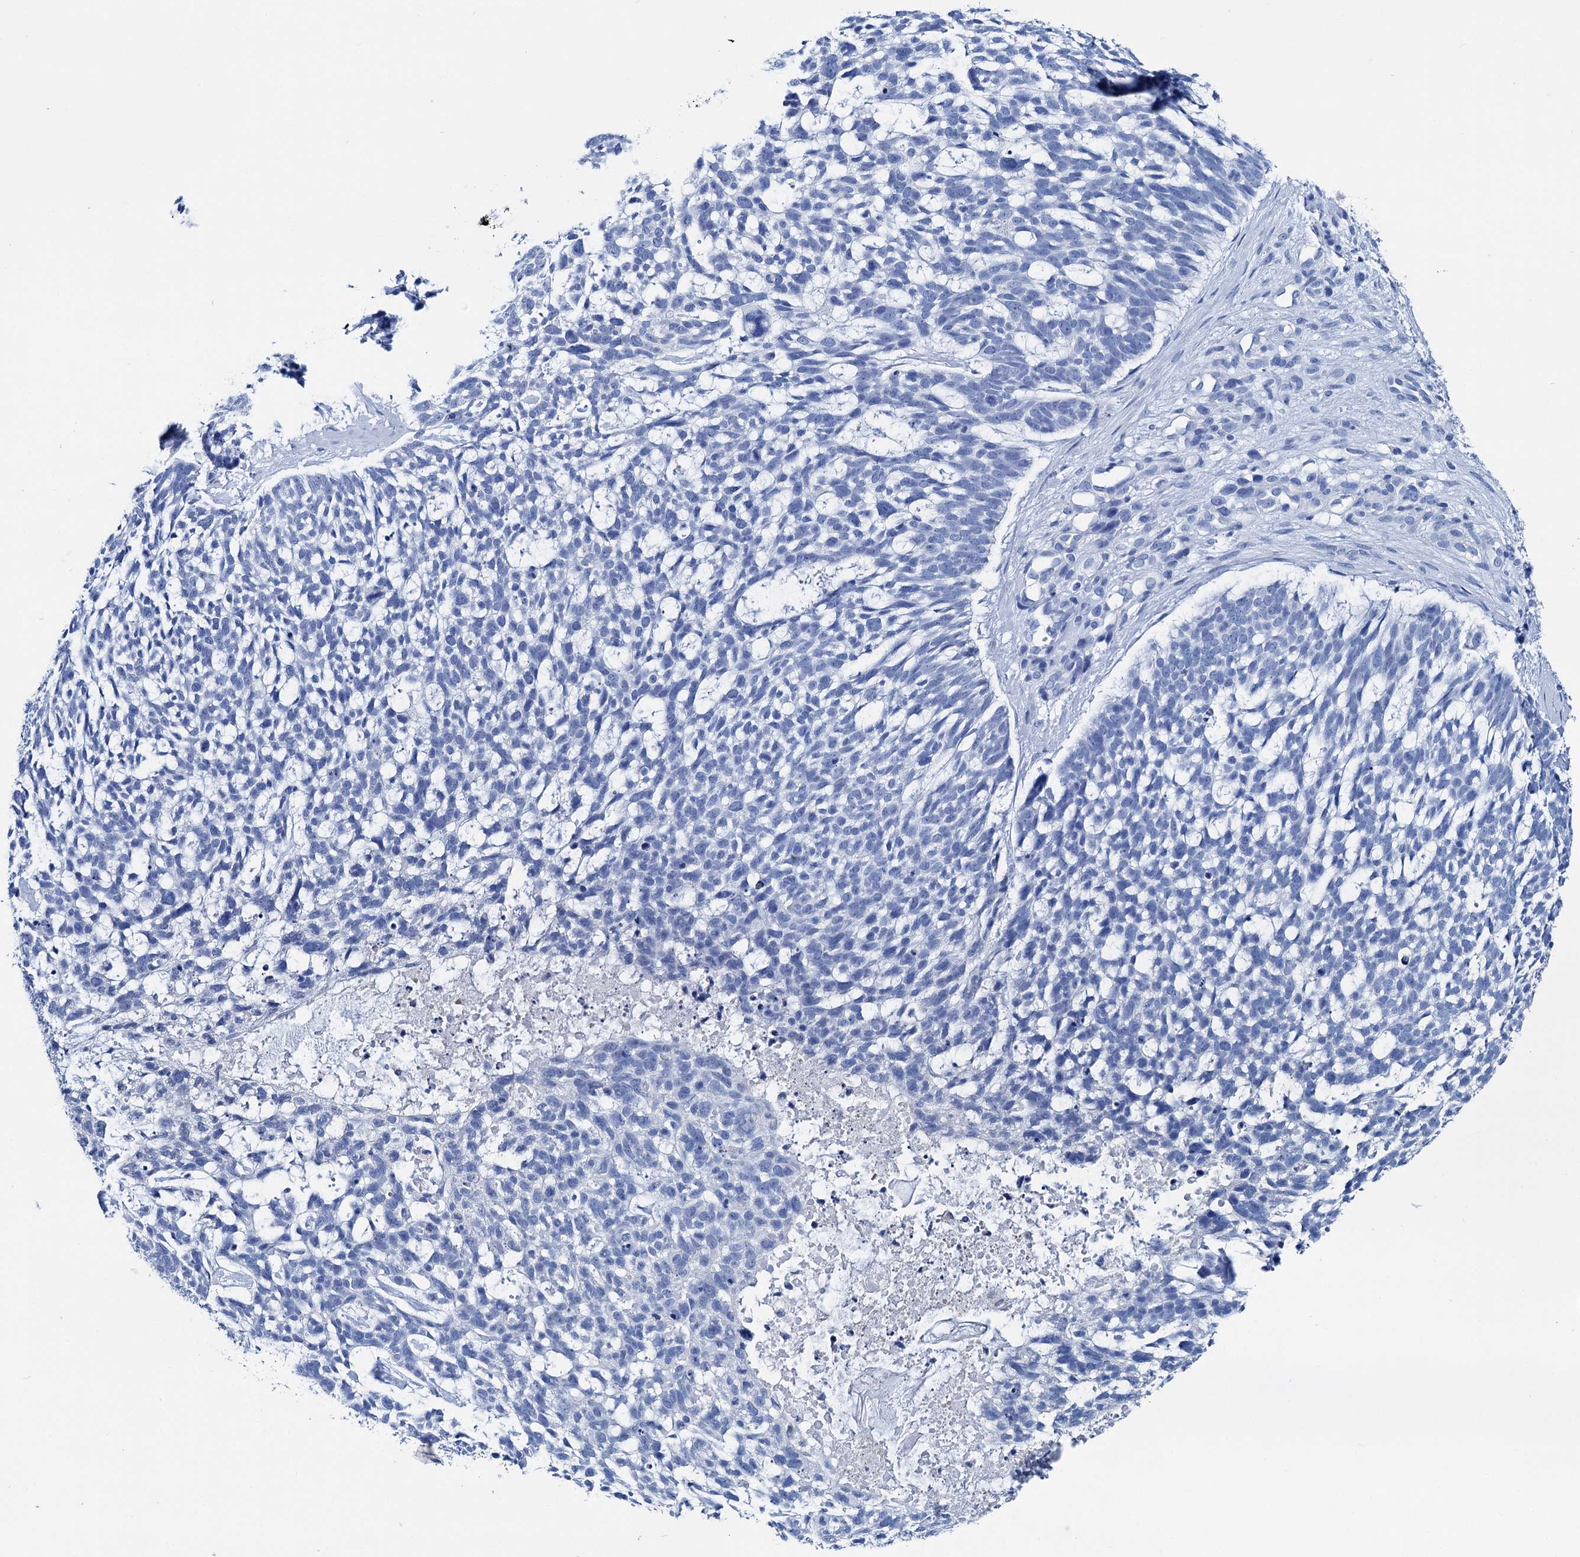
{"staining": {"intensity": "negative", "quantity": "none", "location": "none"}, "tissue": "skin cancer", "cell_type": "Tumor cells", "image_type": "cancer", "snomed": [{"axis": "morphology", "description": "Basal cell carcinoma"}, {"axis": "topography", "description": "Skin"}], "caption": "Tumor cells are negative for brown protein staining in skin basal cell carcinoma. Brightfield microscopy of immunohistochemistry stained with DAB (brown) and hematoxylin (blue), captured at high magnification.", "gene": "BRINP1", "patient": {"sex": "male", "age": 88}}